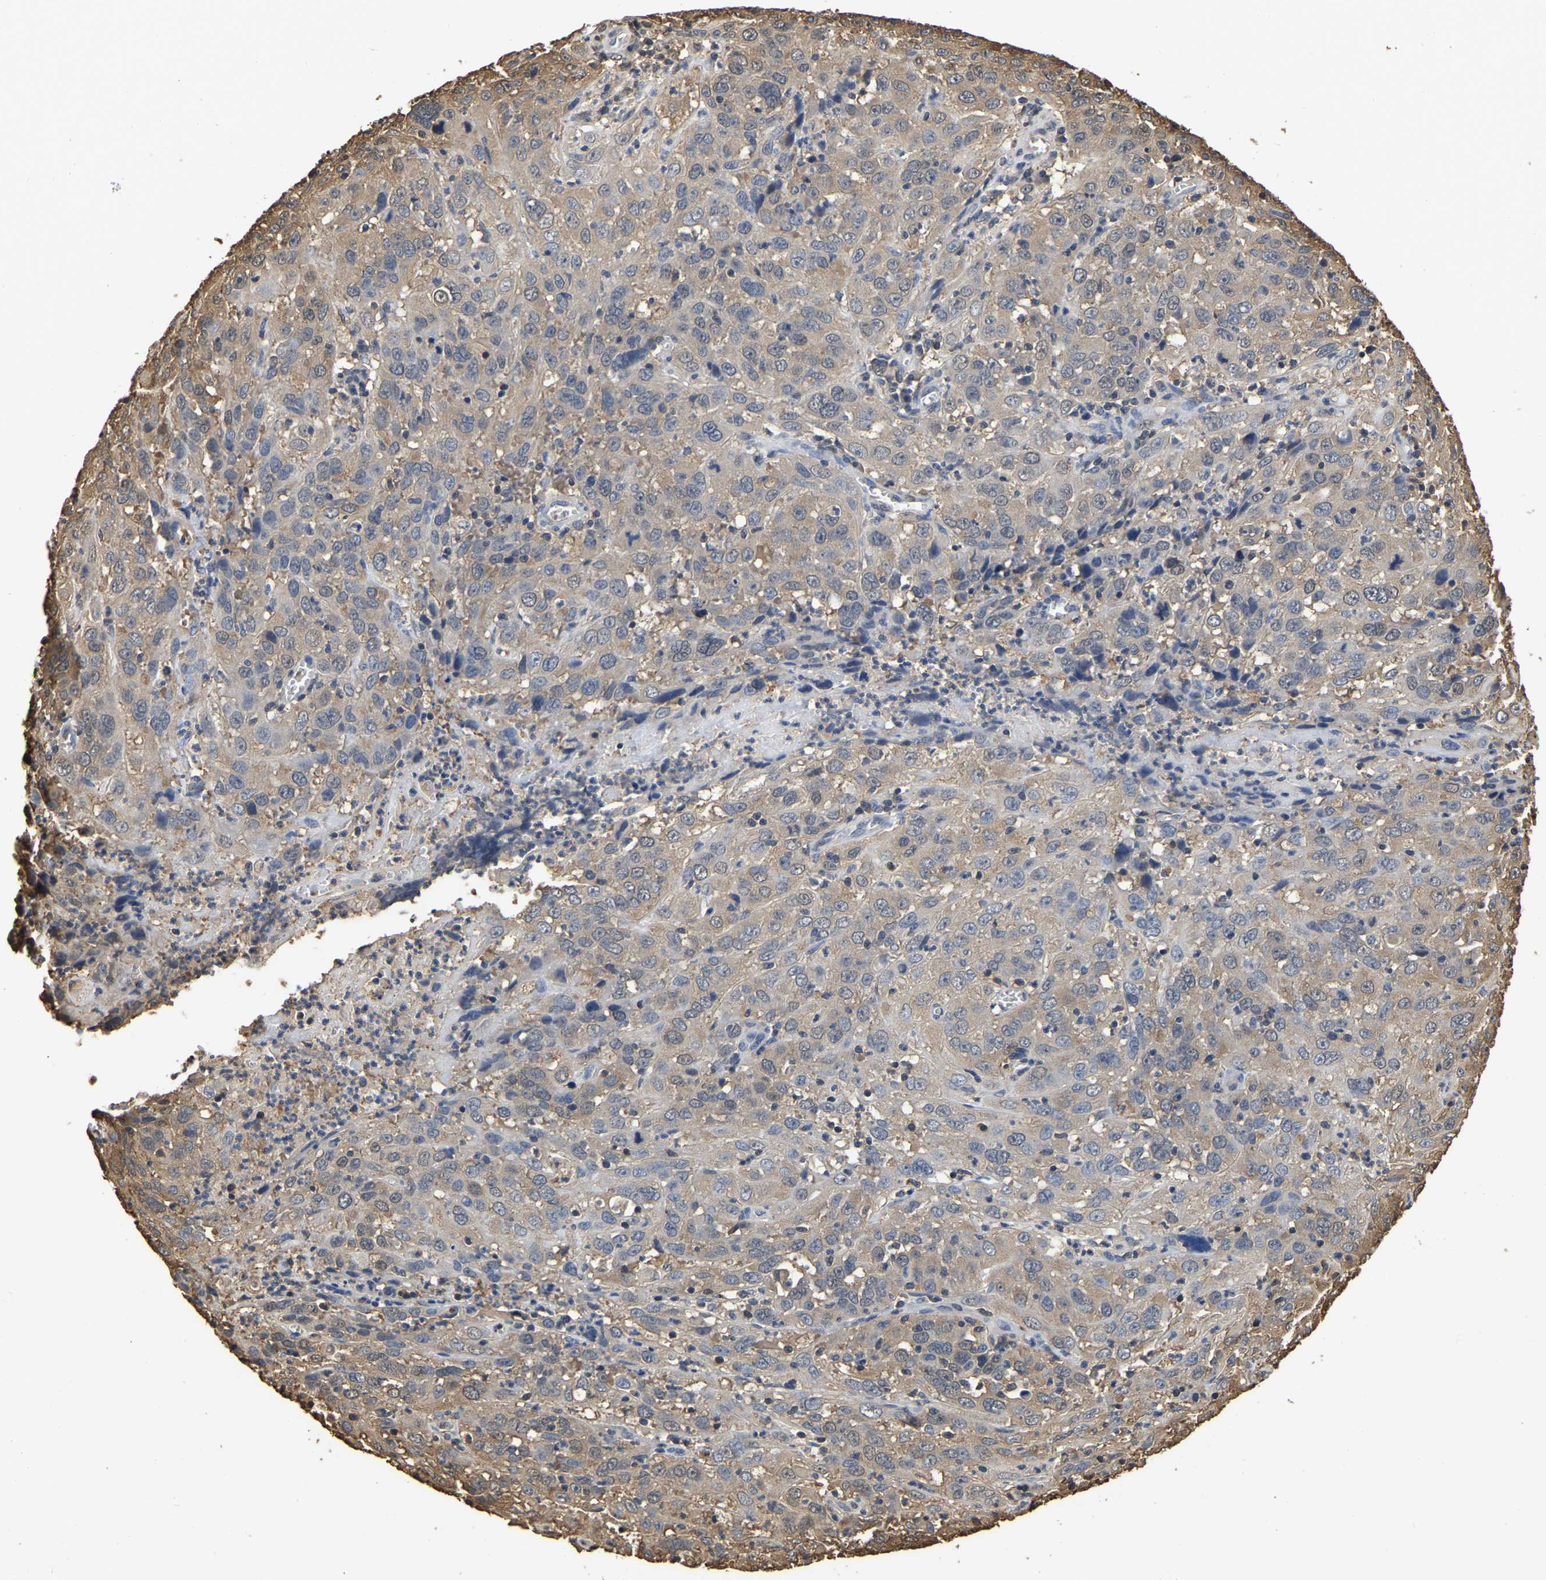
{"staining": {"intensity": "weak", "quantity": "<25%", "location": "cytoplasmic/membranous"}, "tissue": "cervical cancer", "cell_type": "Tumor cells", "image_type": "cancer", "snomed": [{"axis": "morphology", "description": "Squamous cell carcinoma, NOS"}, {"axis": "topography", "description": "Cervix"}], "caption": "A high-resolution micrograph shows immunohistochemistry staining of cervical cancer (squamous cell carcinoma), which exhibits no significant staining in tumor cells.", "gene": "LDHB", "patient": {"sex": "female", "age": 32}}